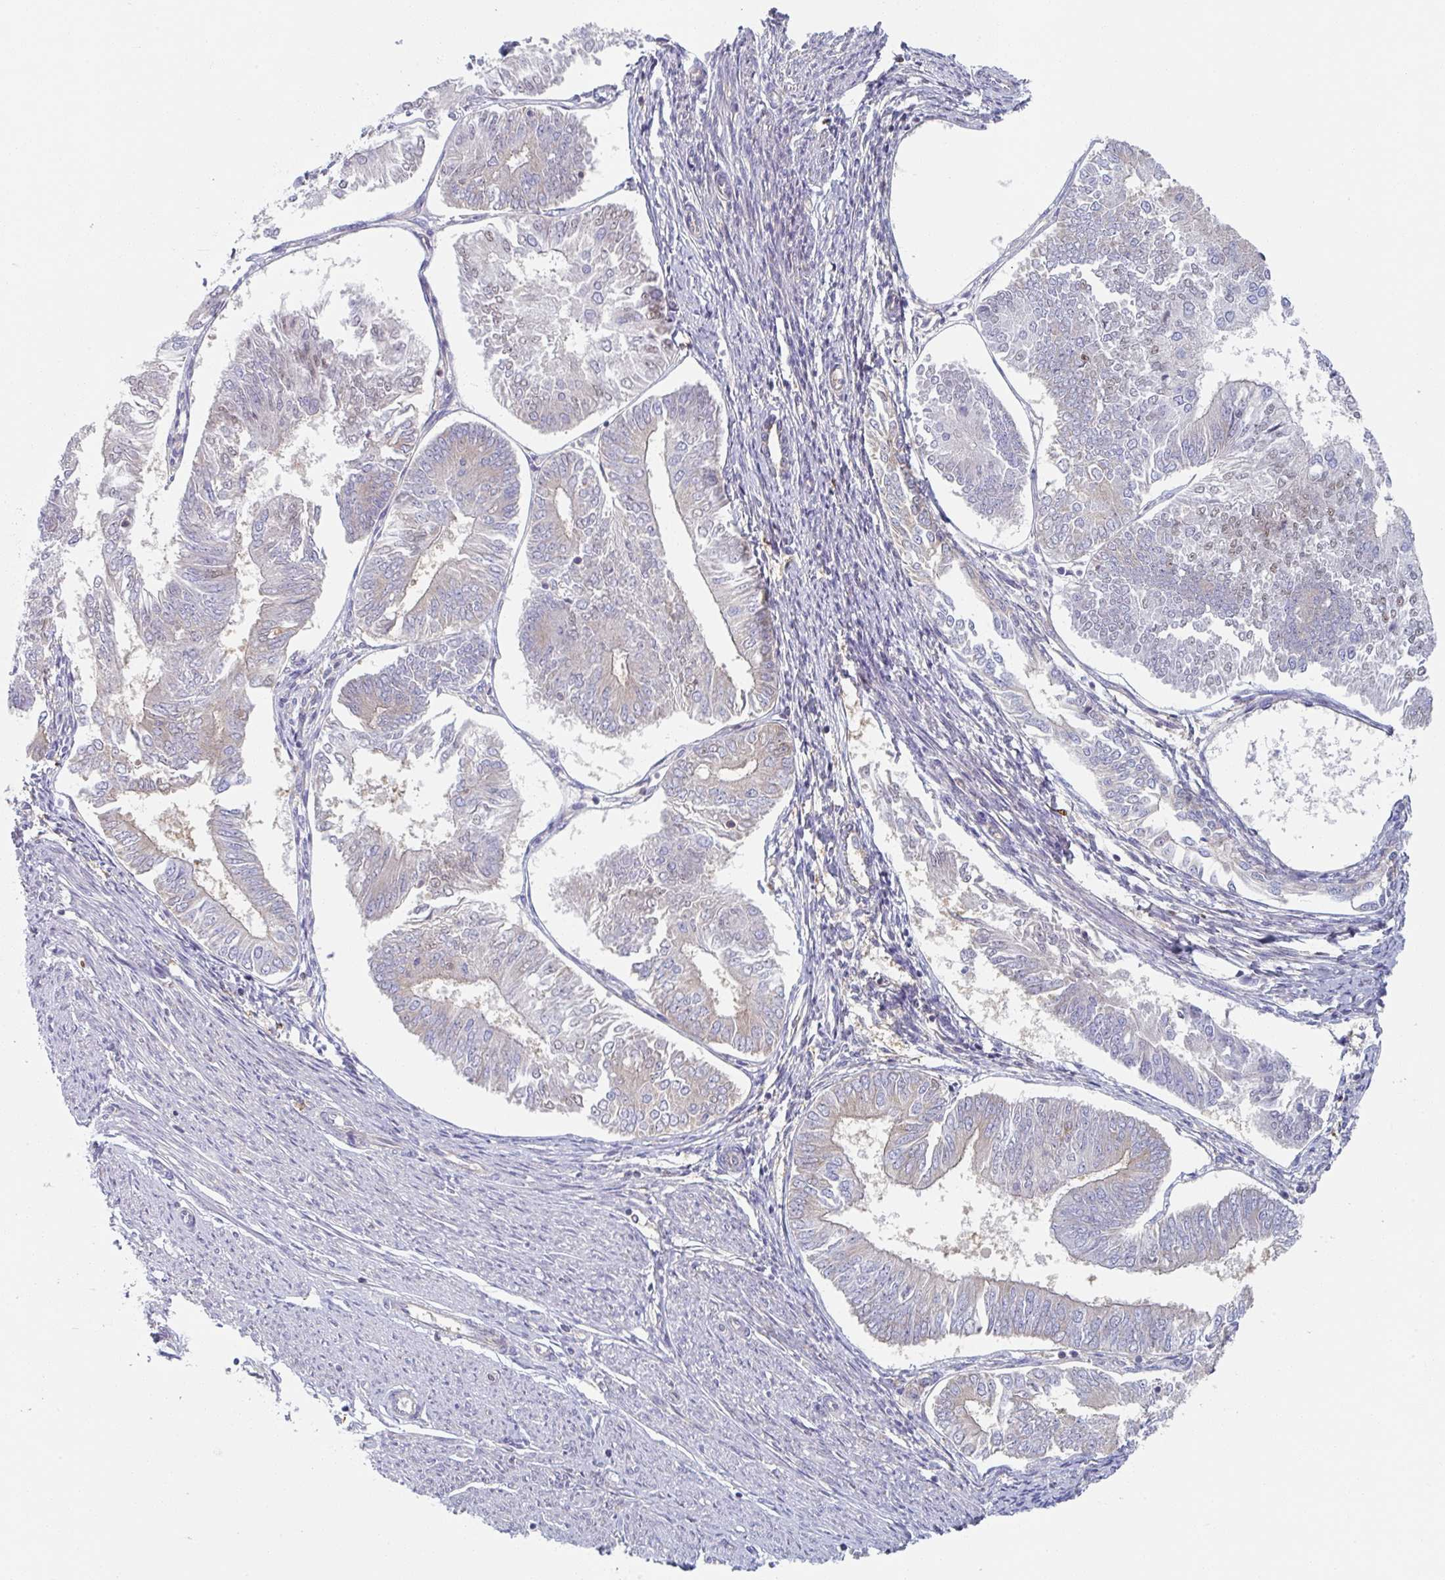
{"staining": {"intensity": "negative", "quantity": "none", "location": "none"}, "tissue": "endometrial cancer", "cell_type": "Tumor cells", "image_type": "cancer", "snomed": [{"axis": "morphology", "description": "Adenocarcinoma, NOS"}, {"axis": "topography", "description": "Endometrium"}], "caption": "There is no significant expression in tumor cells of adenocarcinoma (endometrial).", "gene": "AMPD2", "patient": {"sex": "female", "age": 58}}